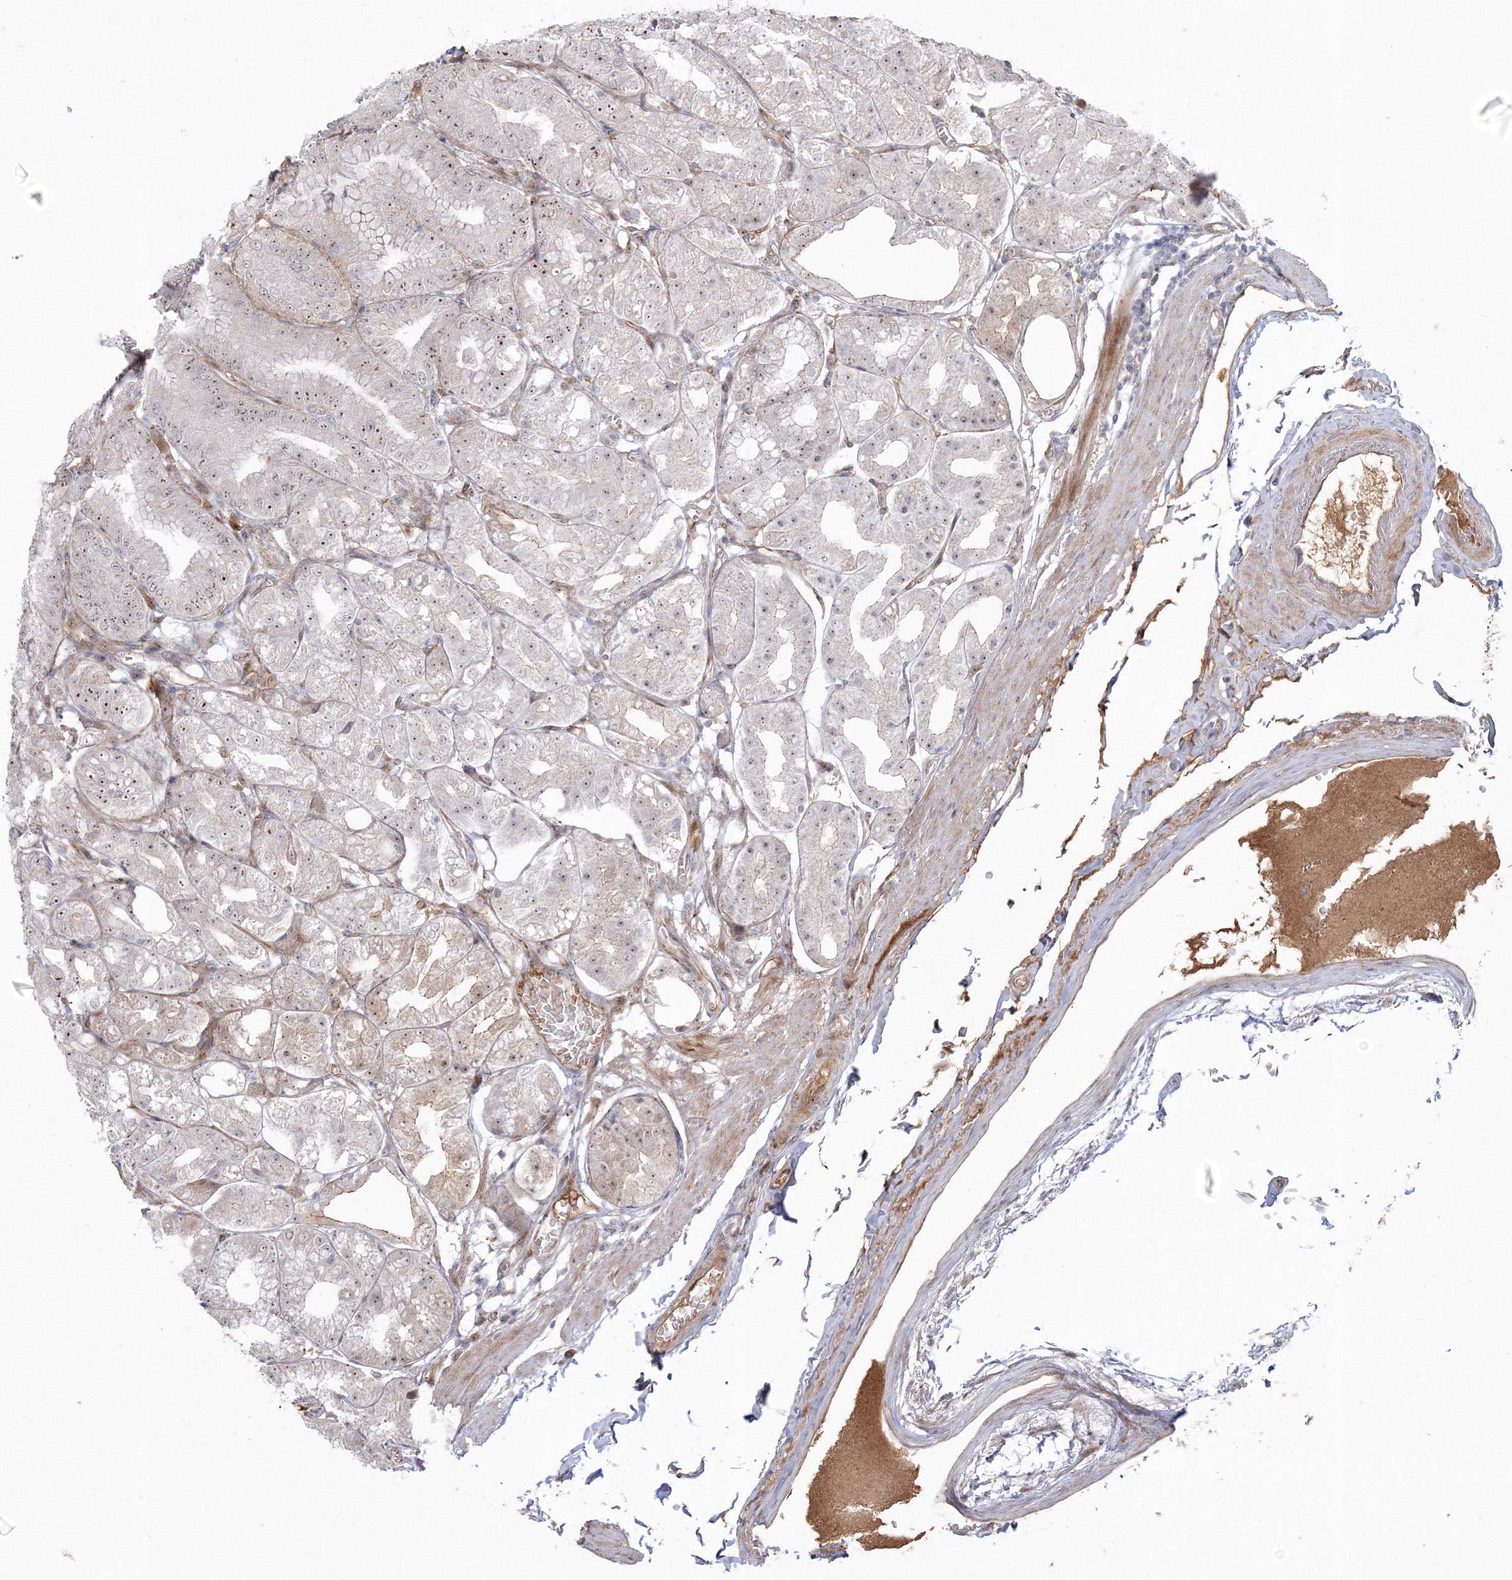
{"staining": {"intensity": "moderate", "quantity": "25%-75%", "location": "cytoplasmic/membranous,nuclear"}, "tissue": "stomach", "cell_type": "Glandular cells", "image_type": "normal", "snomed": [{"axis": "morphology", "description": "Normal tissue, NOS"}, {"axis": "topography", "description": "Stomach, lower"}], "caption": "IHC (DAB) staining of normal human stomach shows moderate cytoplasmic/membranous,nuclear protein positivity in about 25%-75% of glandular cells.", "gene": "NPM3", "patient": {"sex": "male", "age": 71}}